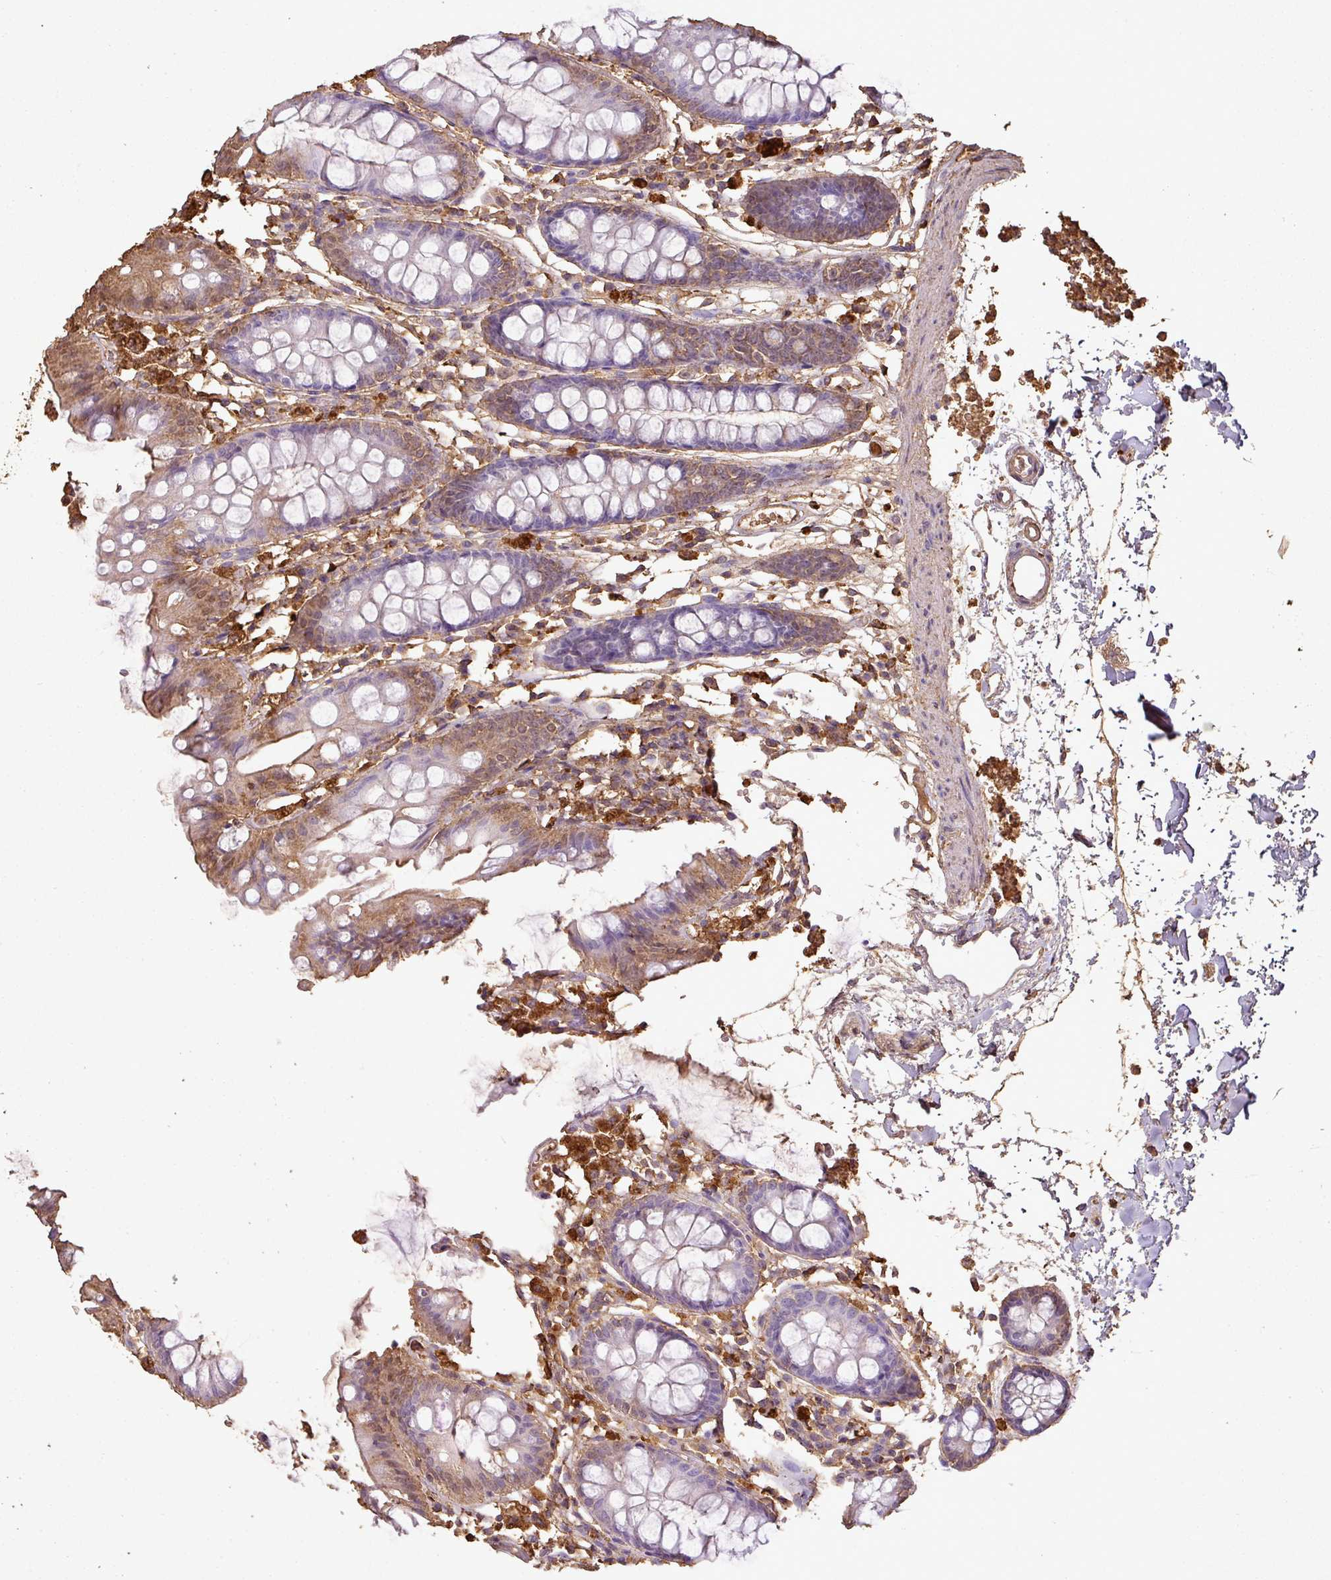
{"staining": {"intensity": "weak", "quantity": ">75%", "location": "cytoplasmic/membranous"}, "tissue": "colon", "cell_type": "Endothelial cells", "image_type": "normal", "snomed": [{"axis": "morphology", "description": "Normal tissue, NOS"}, {"axis": "topography", "description": "Colon"}], "caption": "Weak cytoplasmic/membranous protein positivity is seen in about >75% of endothelial cells in colon. (DAB IHC, brown staining for protein, blue staining for nuclei).", "gene": "ATAT1", "patient": {"sex": "female", "age": 84}}